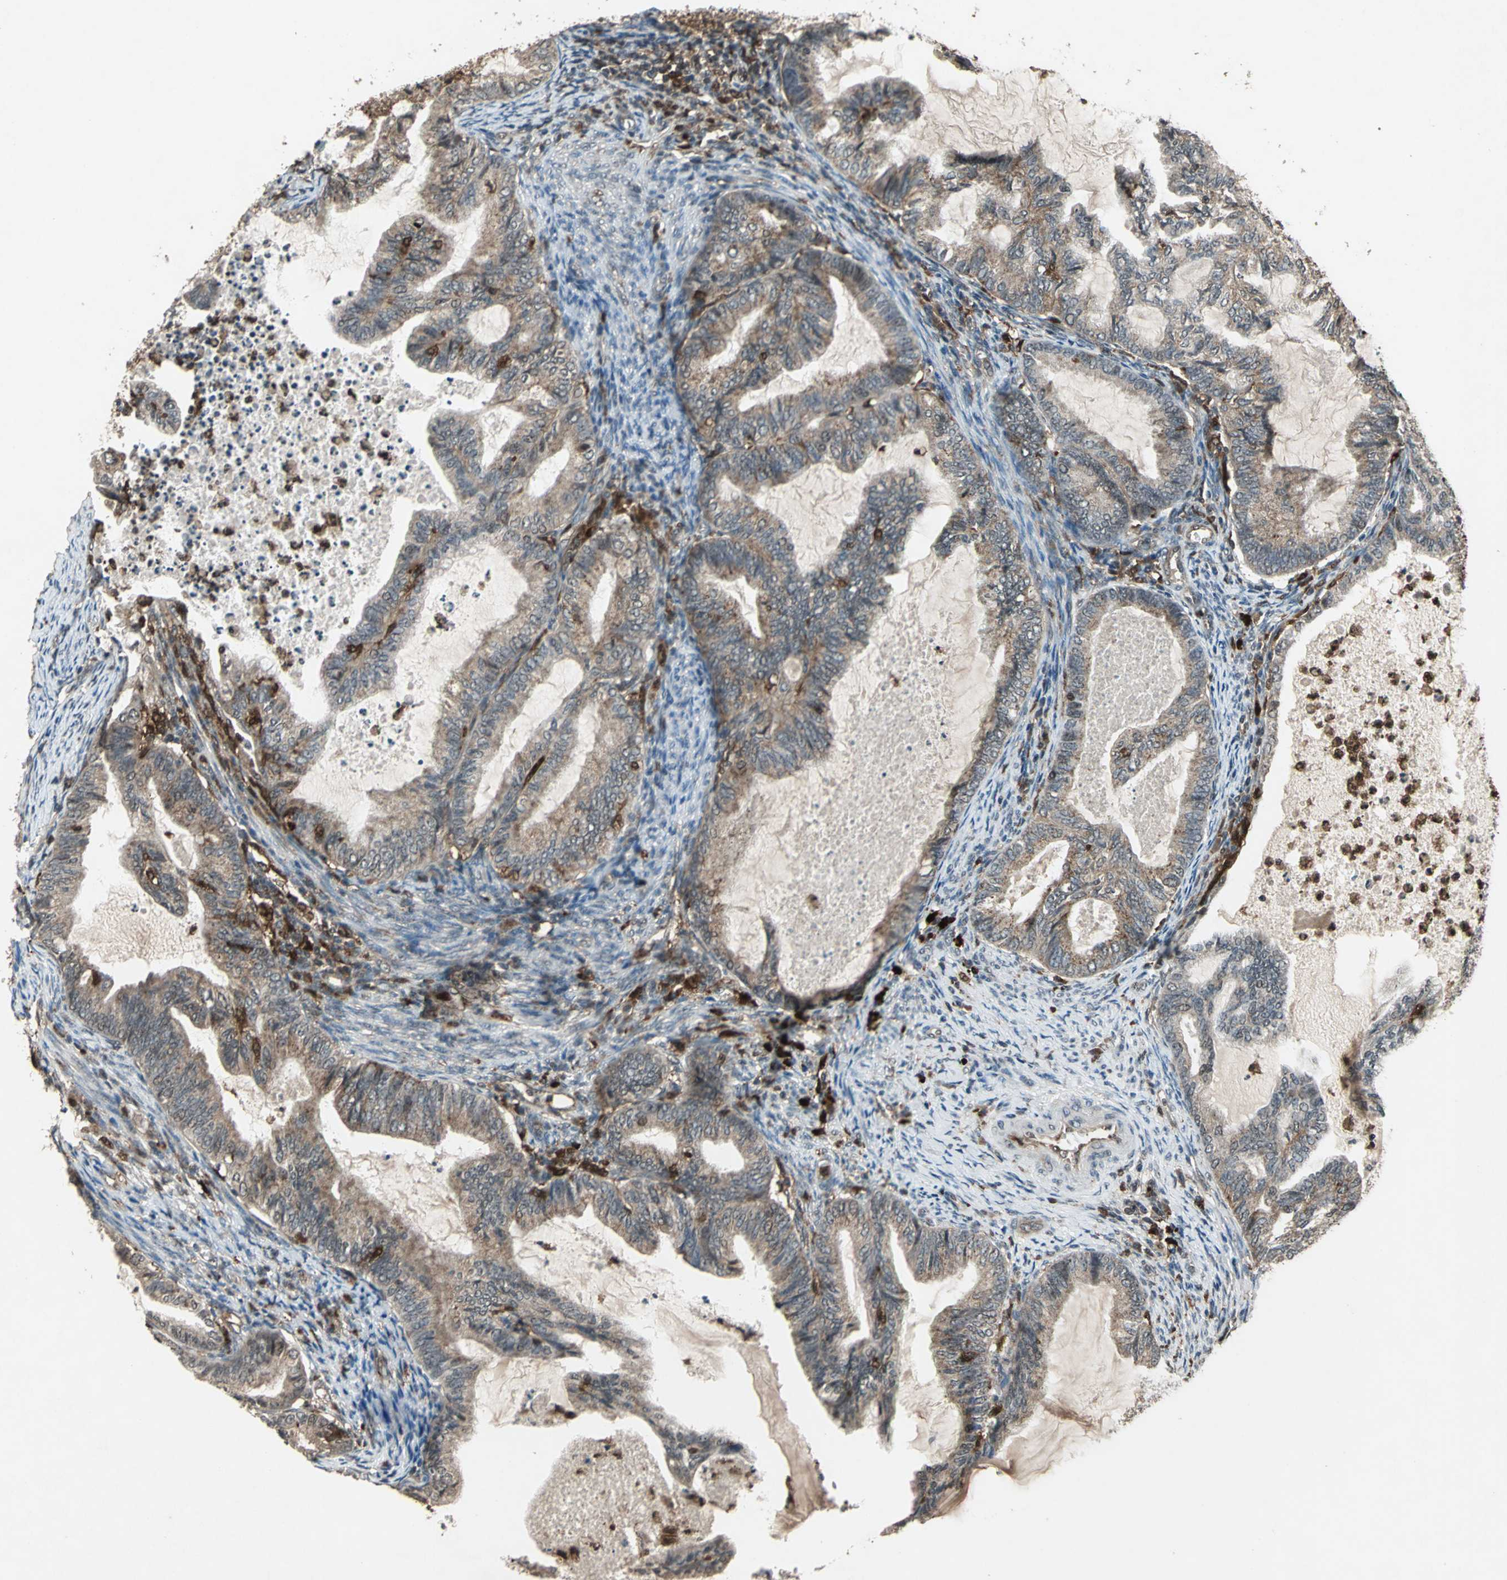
{"staining": {"intensity": "weak", "quantity": ">75%", "location": "cytoplasmic/membranous"}, "tissue": "cervical cancer", "cell_type": "Tumor cells", "image_type": "cancer", "snomed": [{"axis": "morphology", "description": "Normal tissue, NOS"}, {"axis": "morphology", "description": "Adenocarcinoma, NOS"}, {"axis": "topography", "description": "Cervix"}, {"axis": "topography", "description": "Endometrium"}], "caption": "IHC micrograph of neoplastic tissue: human adenocarcinoma (cervical) stained using immunohistochemistry shows low levels of weak protein expression localized specifically in the cytoplasmic/membranous of tumor cells, appearing as a cytoplasmic/membranous brown color.", "gene": "PYCARD", "patient": {"sex": "female", "age": 86}}